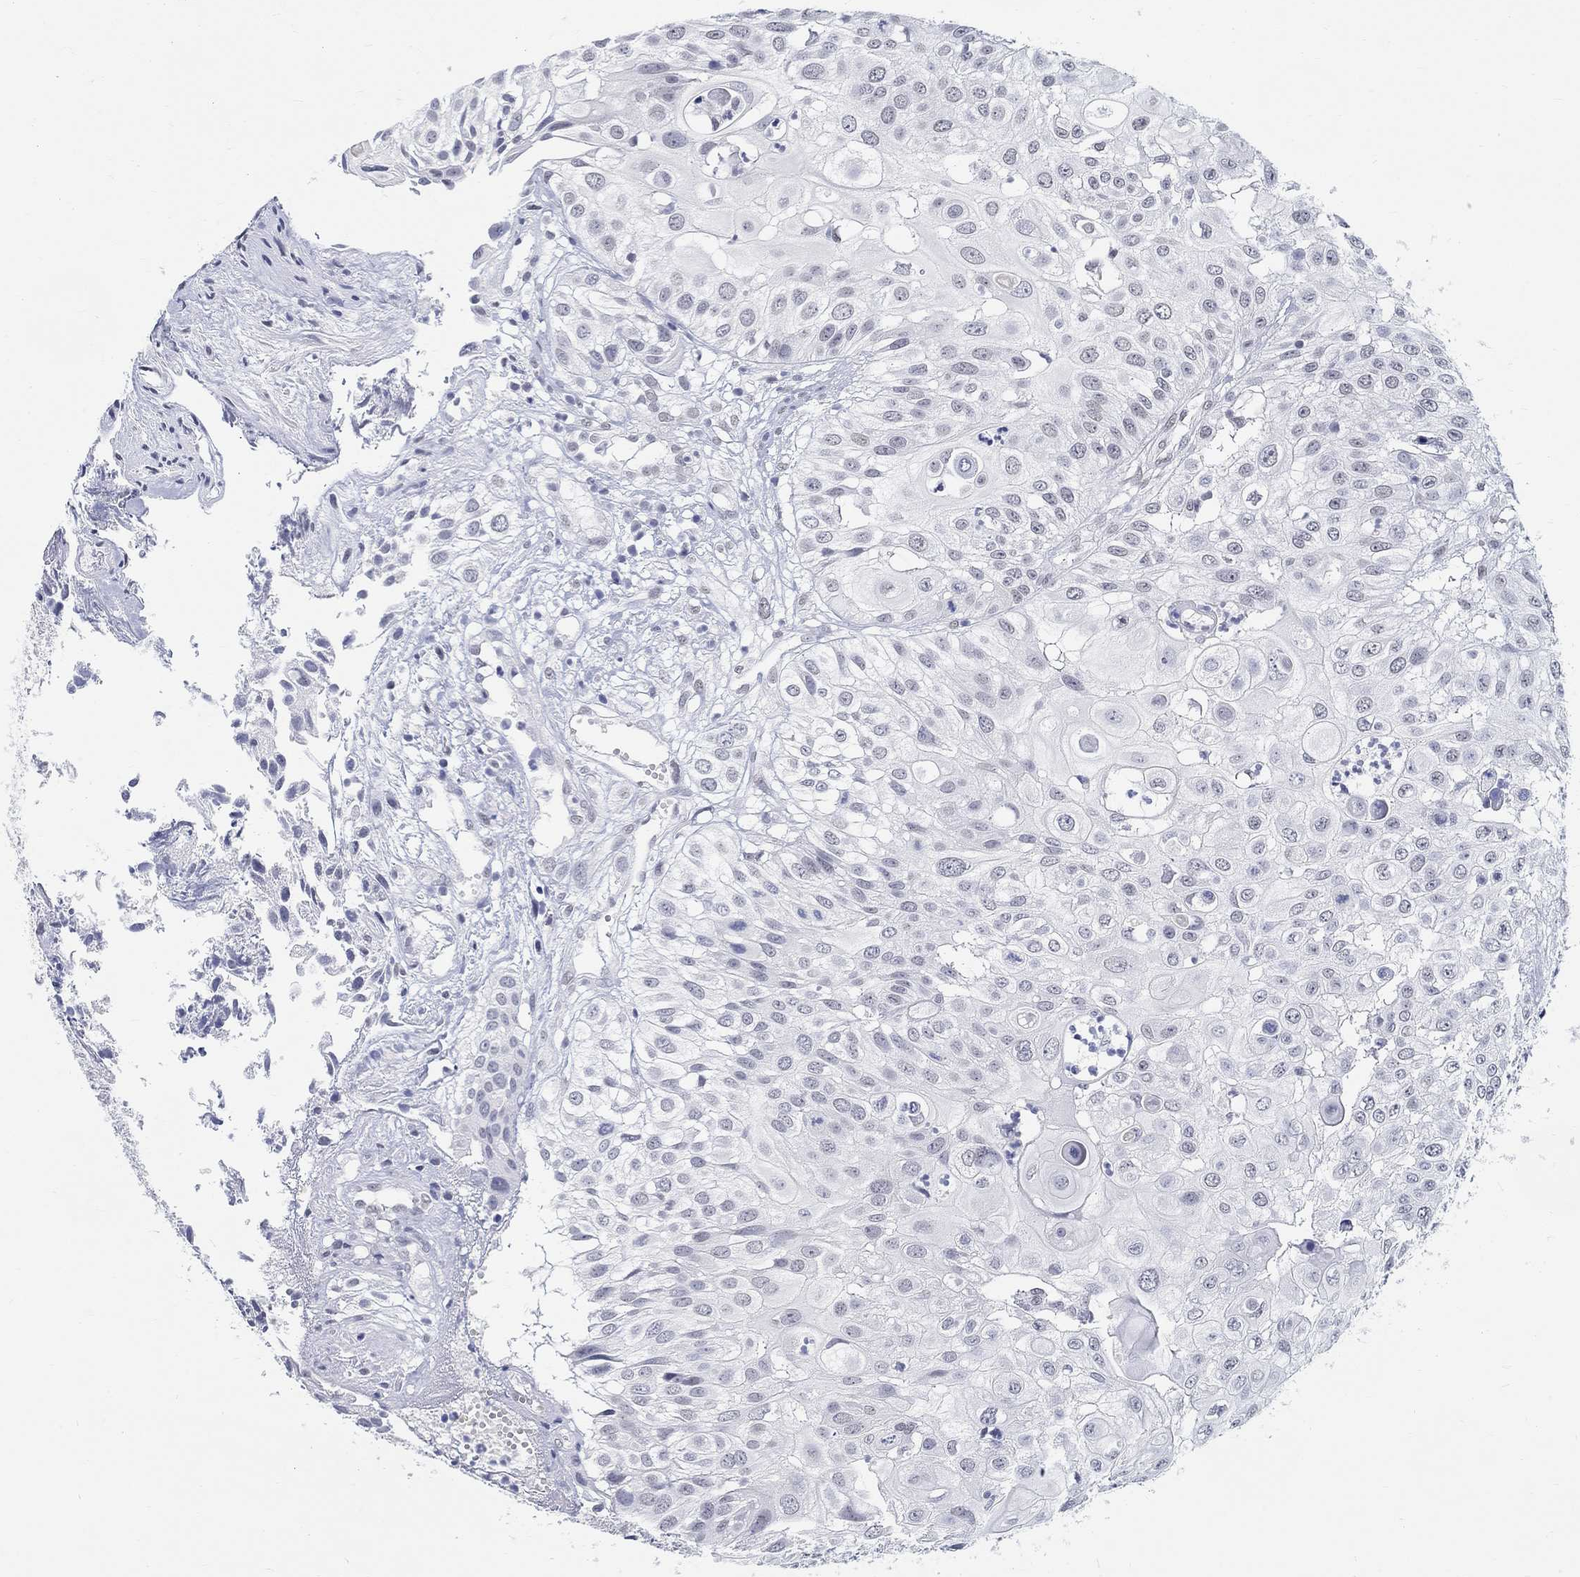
{"staining": {"intensity": "negative", "quantity": "none", "location": "none"}, "tissue": "urothelial cancer", "cell_type": "Tumor cells", "image_type": "cancer", "snomed": [{"axis": "morphology", "description": "Urothelial carcinoma, High grade"}, {"axis": "topography", "description": "Urinary bladder"}], "caption": "Human high-grade urothelial carcinoma stained for a protein using immunohistochemistry demonstrates no expression in tumor cells.", "gene": "ANKS1B", "patient": {"sex": "female", "age": 79}}